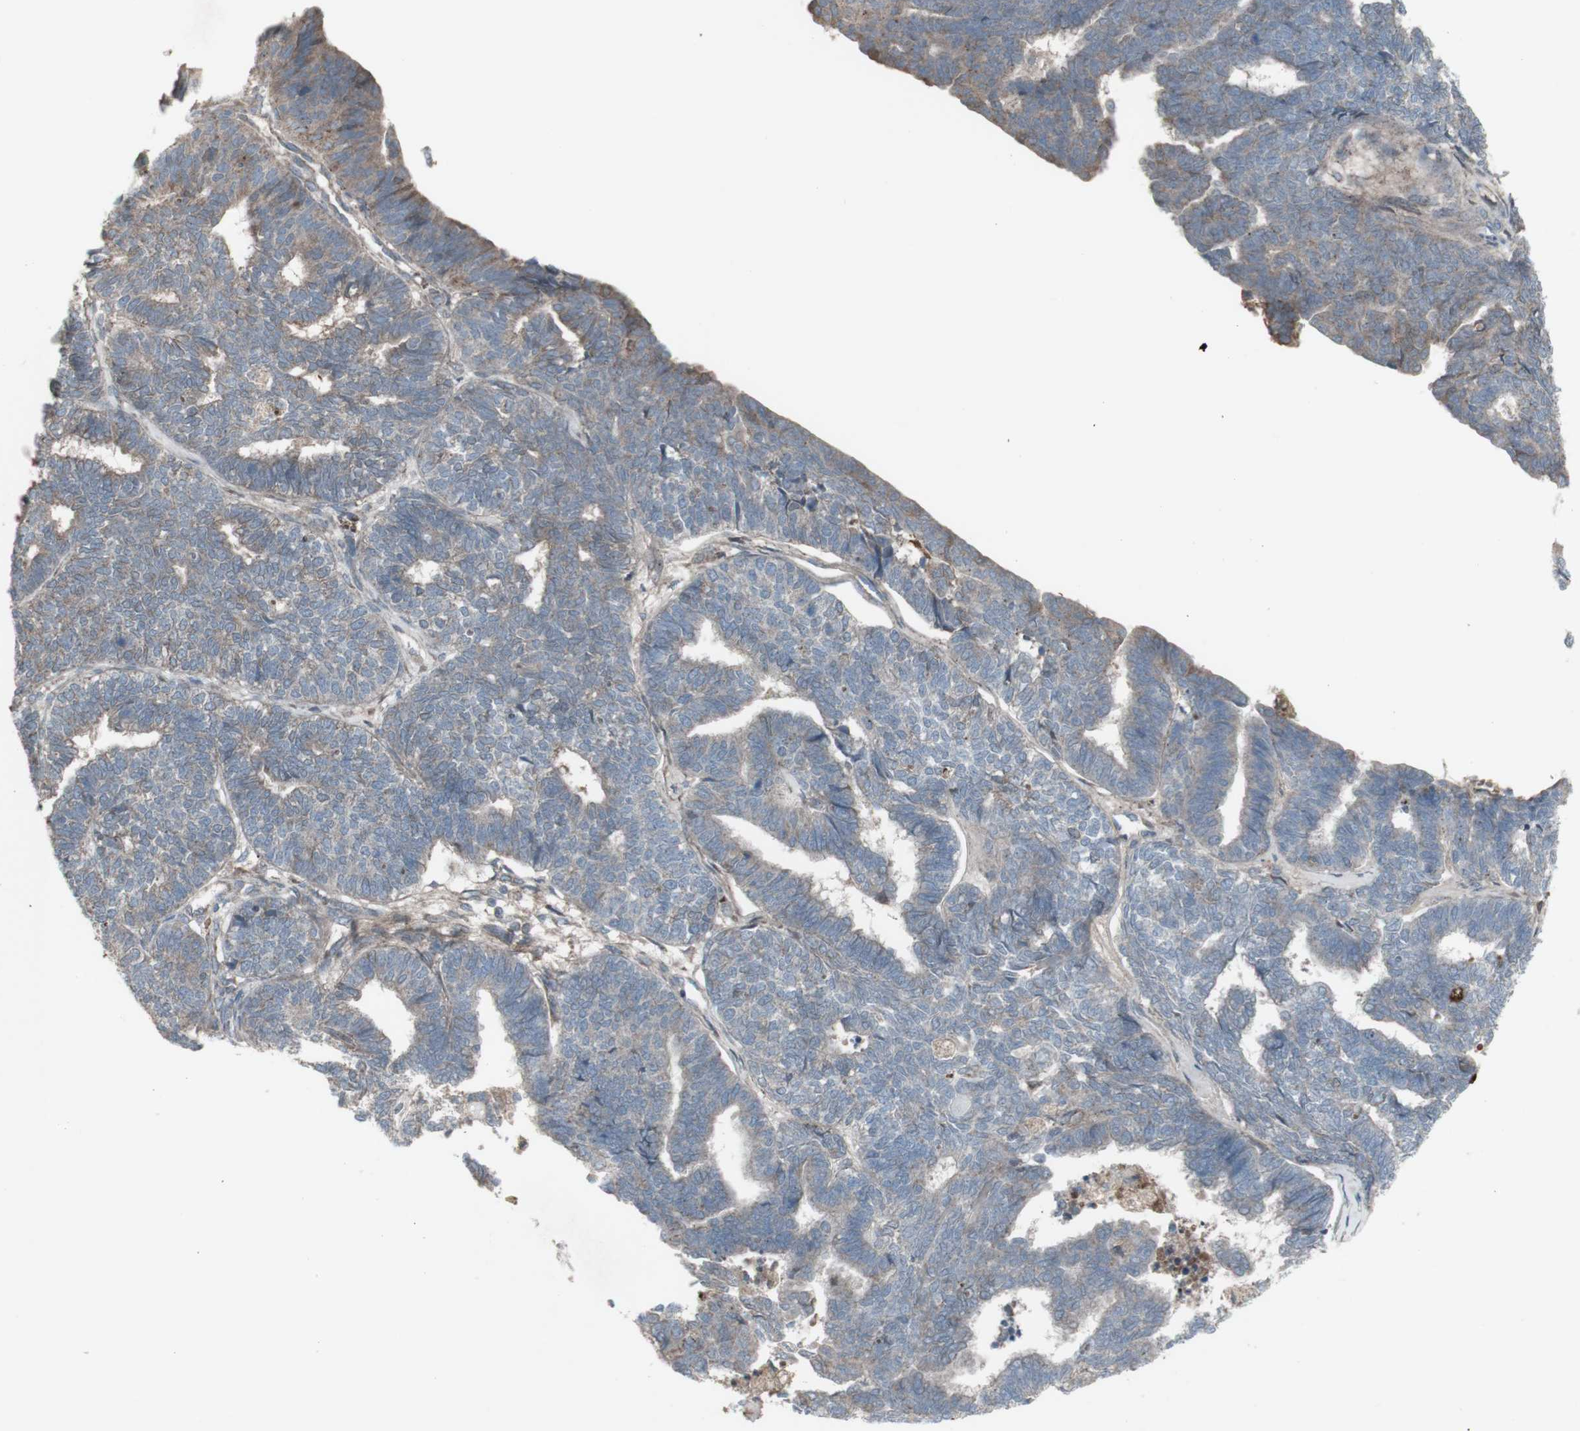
{"staining": {"intensity": "negative", "quantity": "none", "location": "none"}, "tissue": "endometrial cancer", "cell_type": "Tumor cells", "image_type": "cancer", "snomed": [{"axis": "morphology", "description": "Adenocarcinoma, NOS"}, {"axis": "topography", "description": "Endometrium"}], "caption": "Immunohistochemistry photomicrograph of neoplastic tissue: endometrial cancer (adenocarcinoma) stained with DAB displays no significant protein expression in tumor cells.", "gene": "SHC1", "patient": {"sex": "female", "age": 70}}